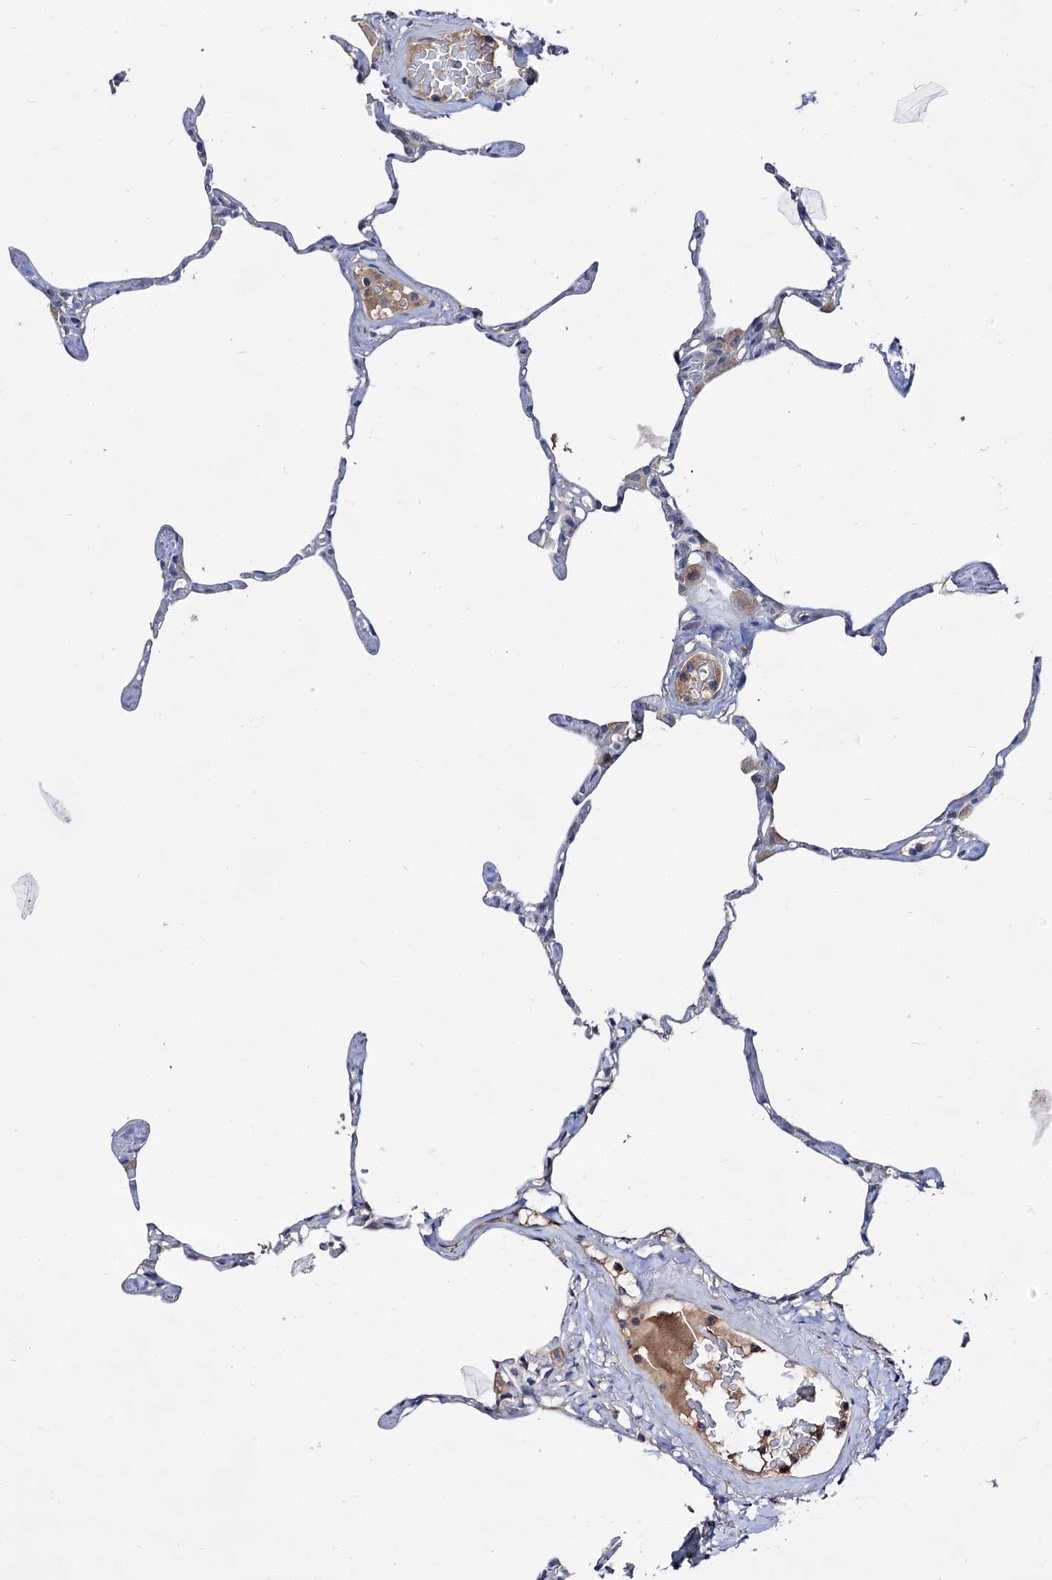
{"staining": {"intensity": "negative", "quantity": "none", "location": "none"}, "tissue": "lung", "cell_type": "Alveolar cells", "image_type": "normal", "snomed": [{"axis": "morphology", "description": "Normal tissue, NOS"}, {"axis": "topography", "description": "Lung"}], "caption": "Alveolar cells are negative for protein expression in benign human lung. (Stains: DAB IHC with hematoxylin counter stain, Microscopy: brightfield microscopy at high magnification).", "gene": "HVCN1", "patient": {"sex": "male", "age": 65}}